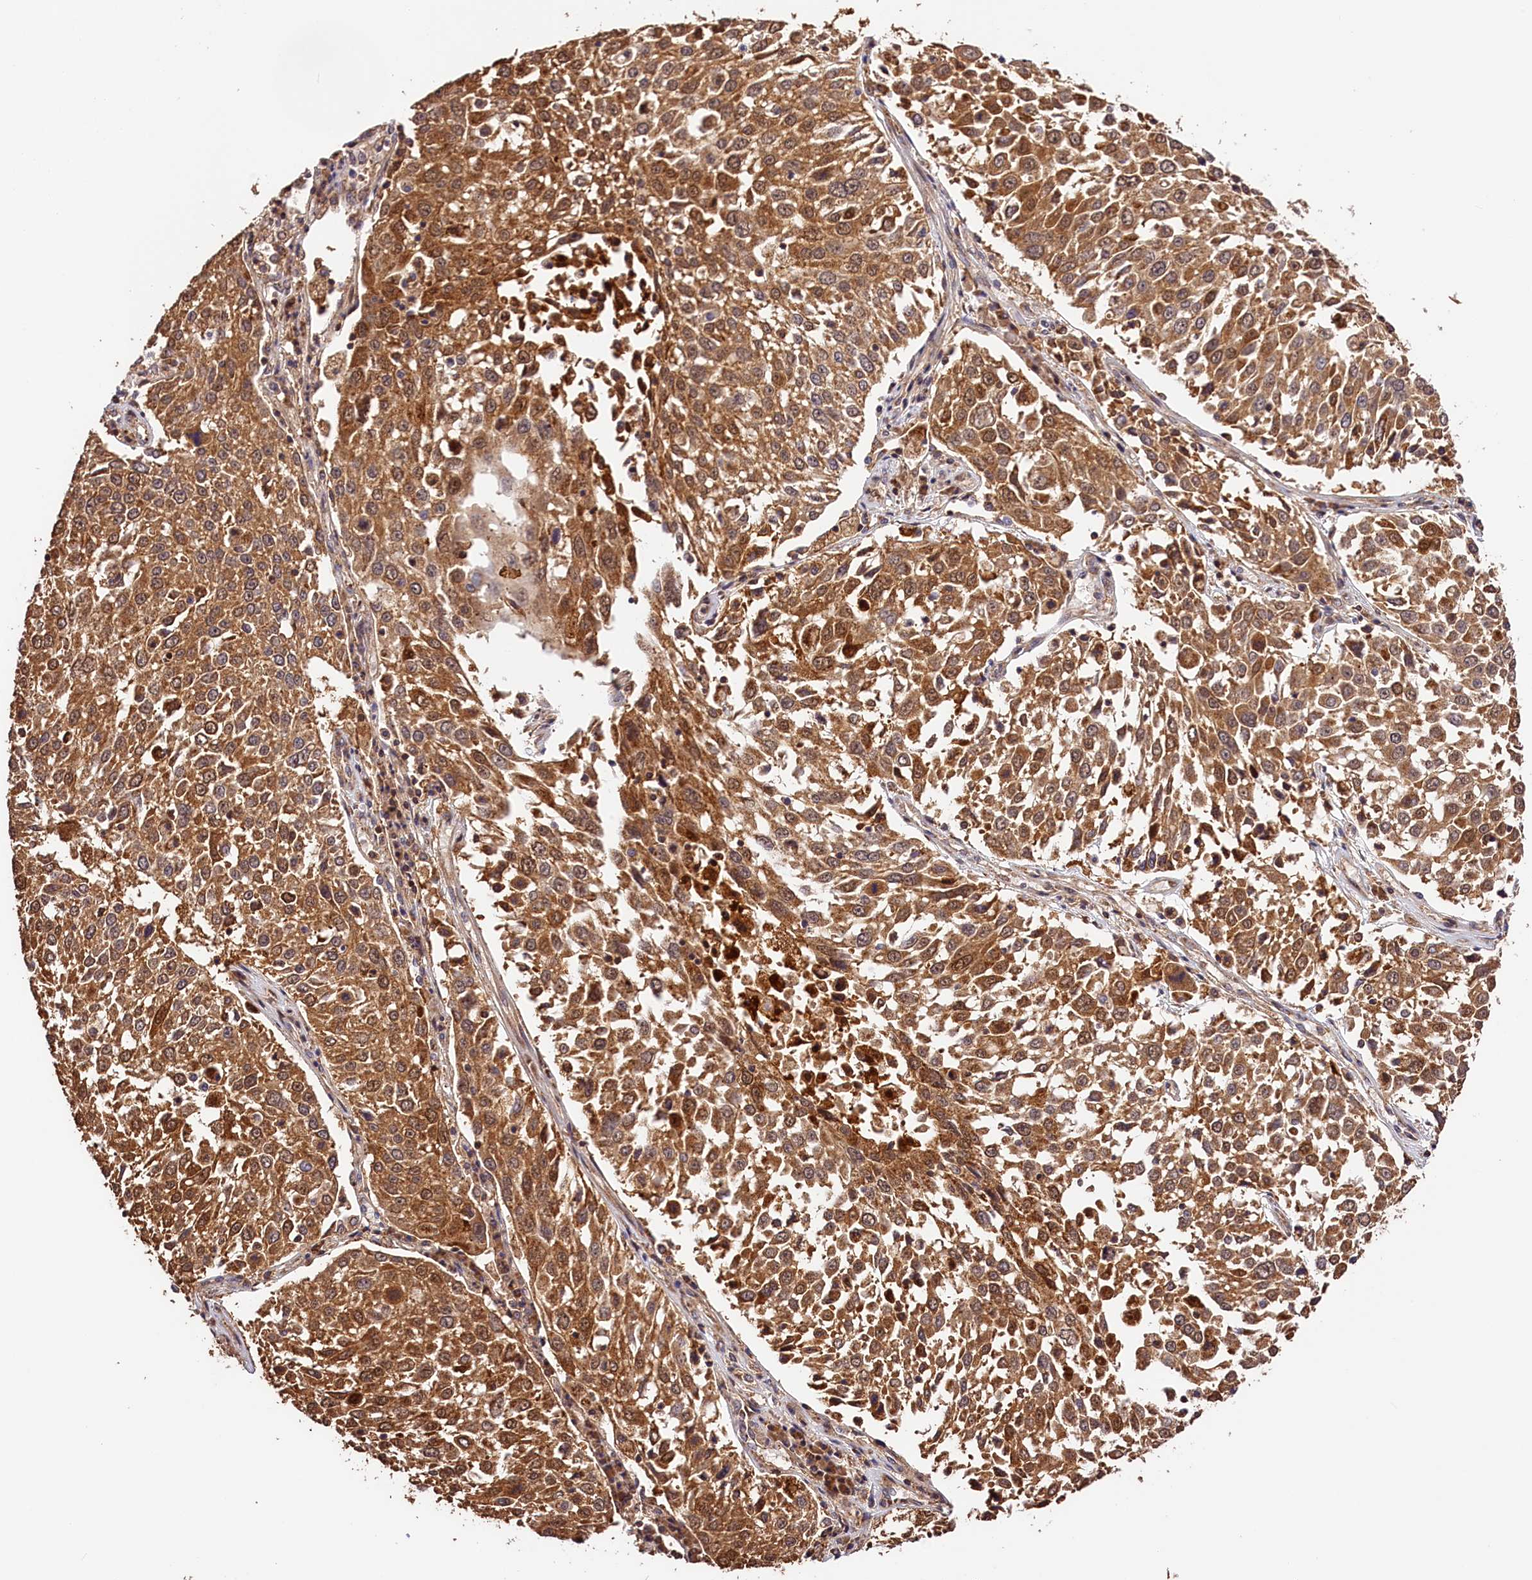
{"staining": {"intensity": "moderate", "quantity": ">75%", "location": "cytoplasmic/membranous,nuclear"}, "tissue": "lung cancer", "cell_type": "Tumor cells", "image_type": "cancer", "snomed": [{"axis": "morphology", "description": "Squamous cell carcinoma, NOS"}, {"axis": "topography", "description": "Lung"}], "caption": "A brown stain highlights moderate cytoplasmic/membranous and nuclear expression of a protein in human lung cancer tumor cells. (Stains: DAB in brown, nuclei in blue, Microscopy: brightfield microscopy at high magnification).", "gene": "KPTN", "patient": {"sex": "male", "age": 65}}